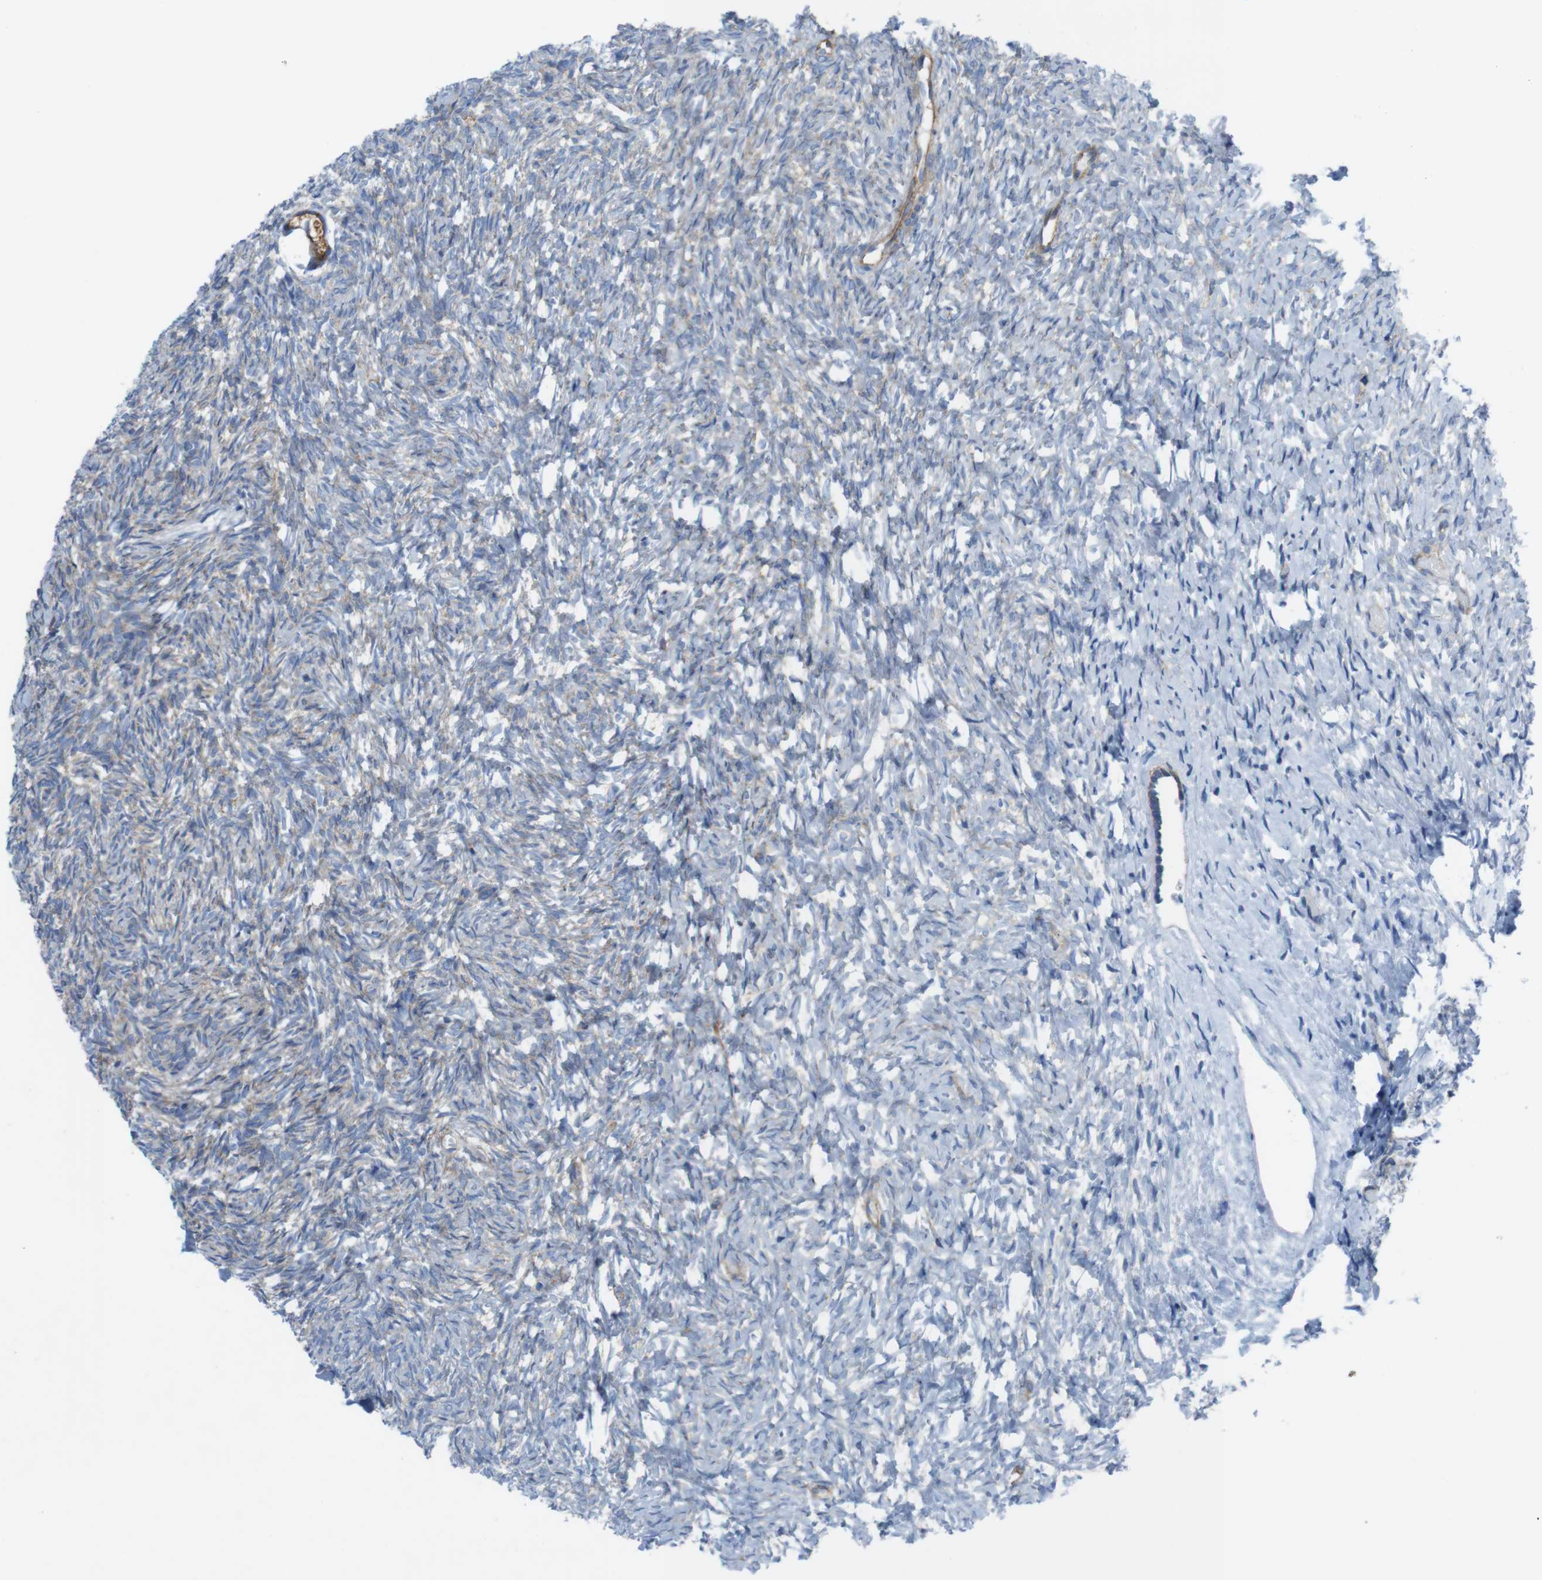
{"staining": {"intensity": "moderate", "quantity": ">75%", "location": "cytoplasmic/membranous"}, "tissue": "ovary", "cell_type": "Follicle cells", "image_type": "normal", "snomed": [{"axis": "morphology", "description": "Normal tissue, NOS"}, {"axis": "topography", "description": "Ovary"}], "caption": "Immunohistochemical staining of benign ovary displays medium levels of moderate cytoplasmic/membranous expression in approximately >75% of follicle cells.", "gene": "DIAPH2", "patient": {"sex": "female", "age": 35}}